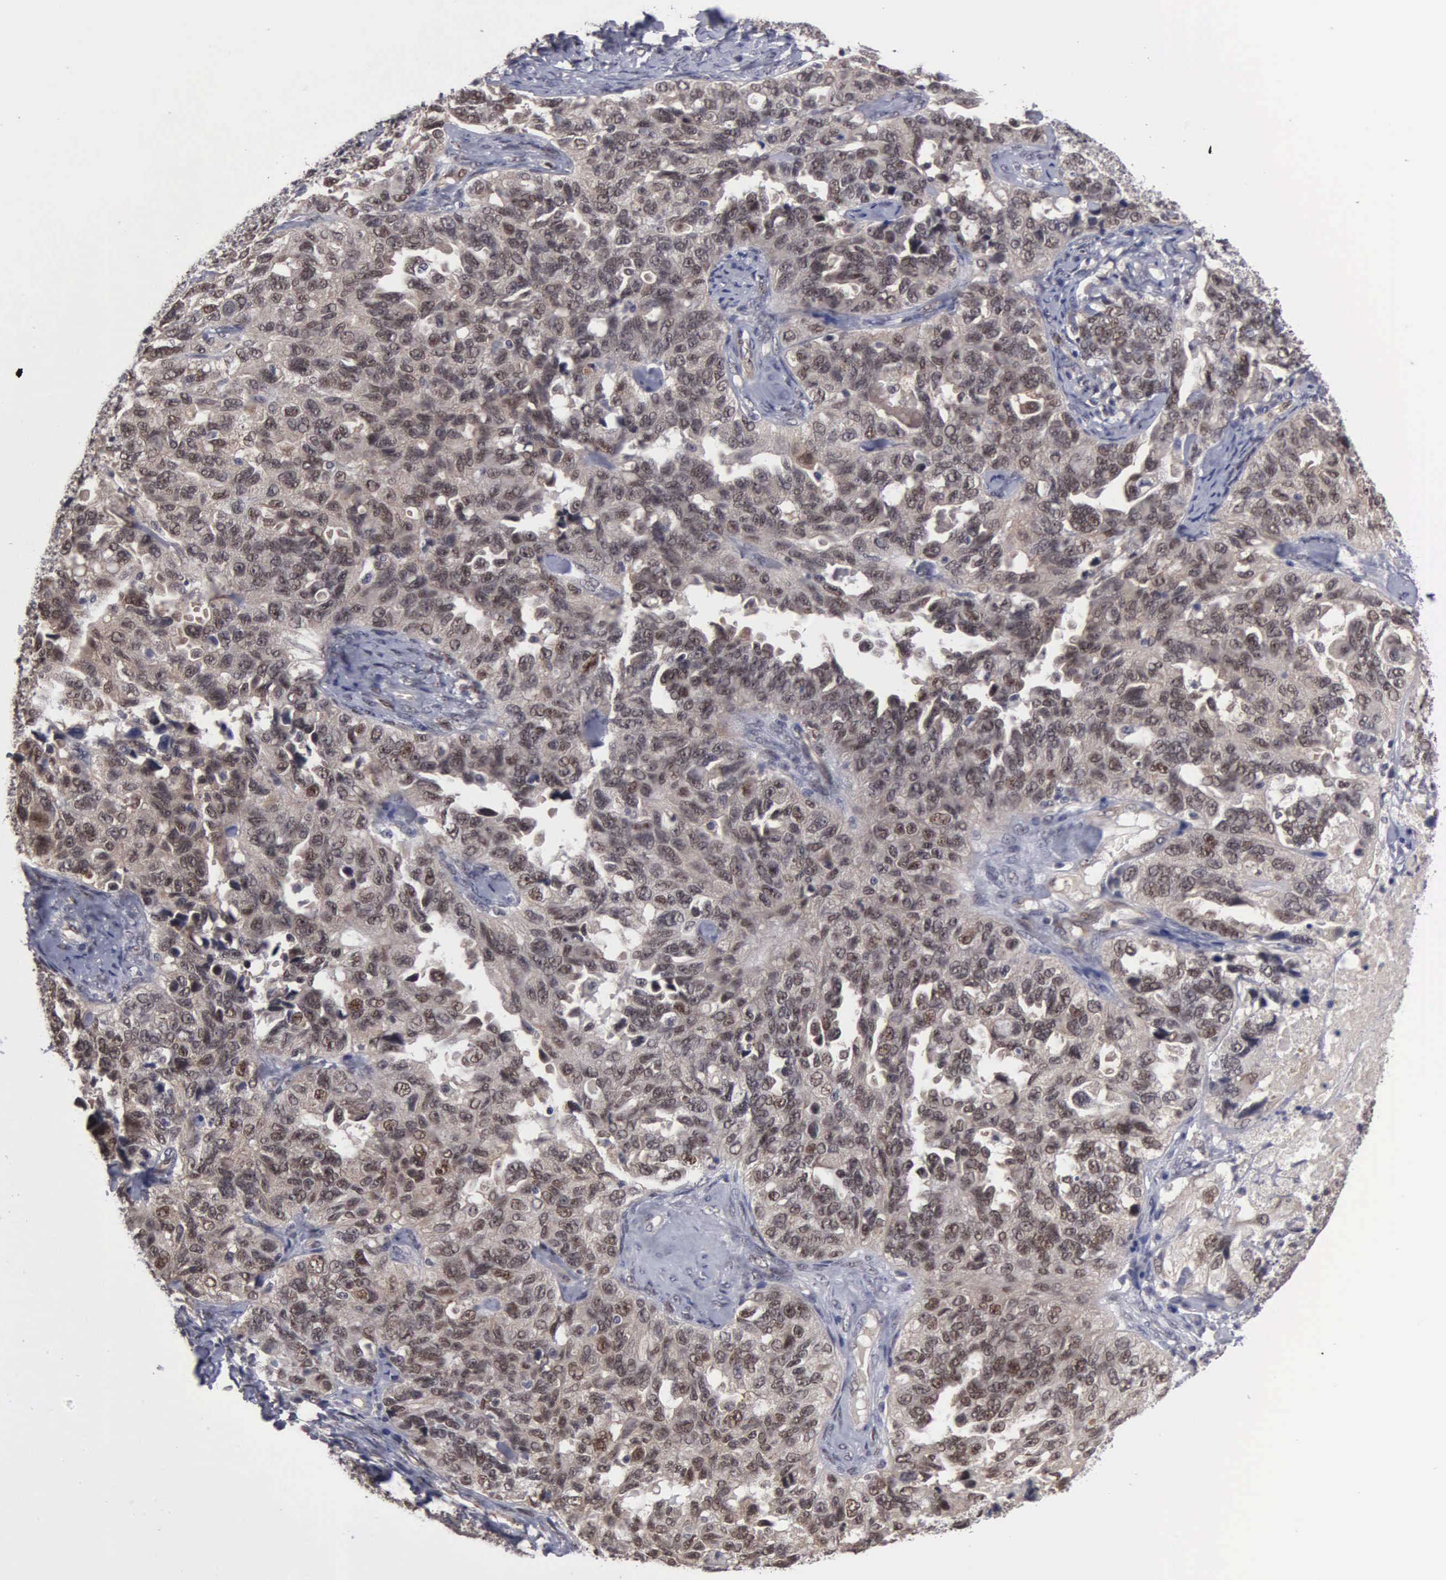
{"staining": {"intensity": "moderate", "quantity": ">75%", "location": "nuclear"}, "tissue": "ovarian cancer", "cell_type": "Tumor cells", "image_type": "cancer", "snomed": [{"axis": "morphology", "description": "Cystadenocarcinoma, serous, NOS"}, {"axis": "topography", "description": "Ovary"}], "caption": "A medium amount of moderate nuclear staining is appreciated in approximately >75% of tumor cells in ovarian serous cystadenocarcinoma tissue. (IHC, brightfield microscopy, high magnification).", "gene": "ZBTB33", "patient": {"sex": "female", "age": 82}}